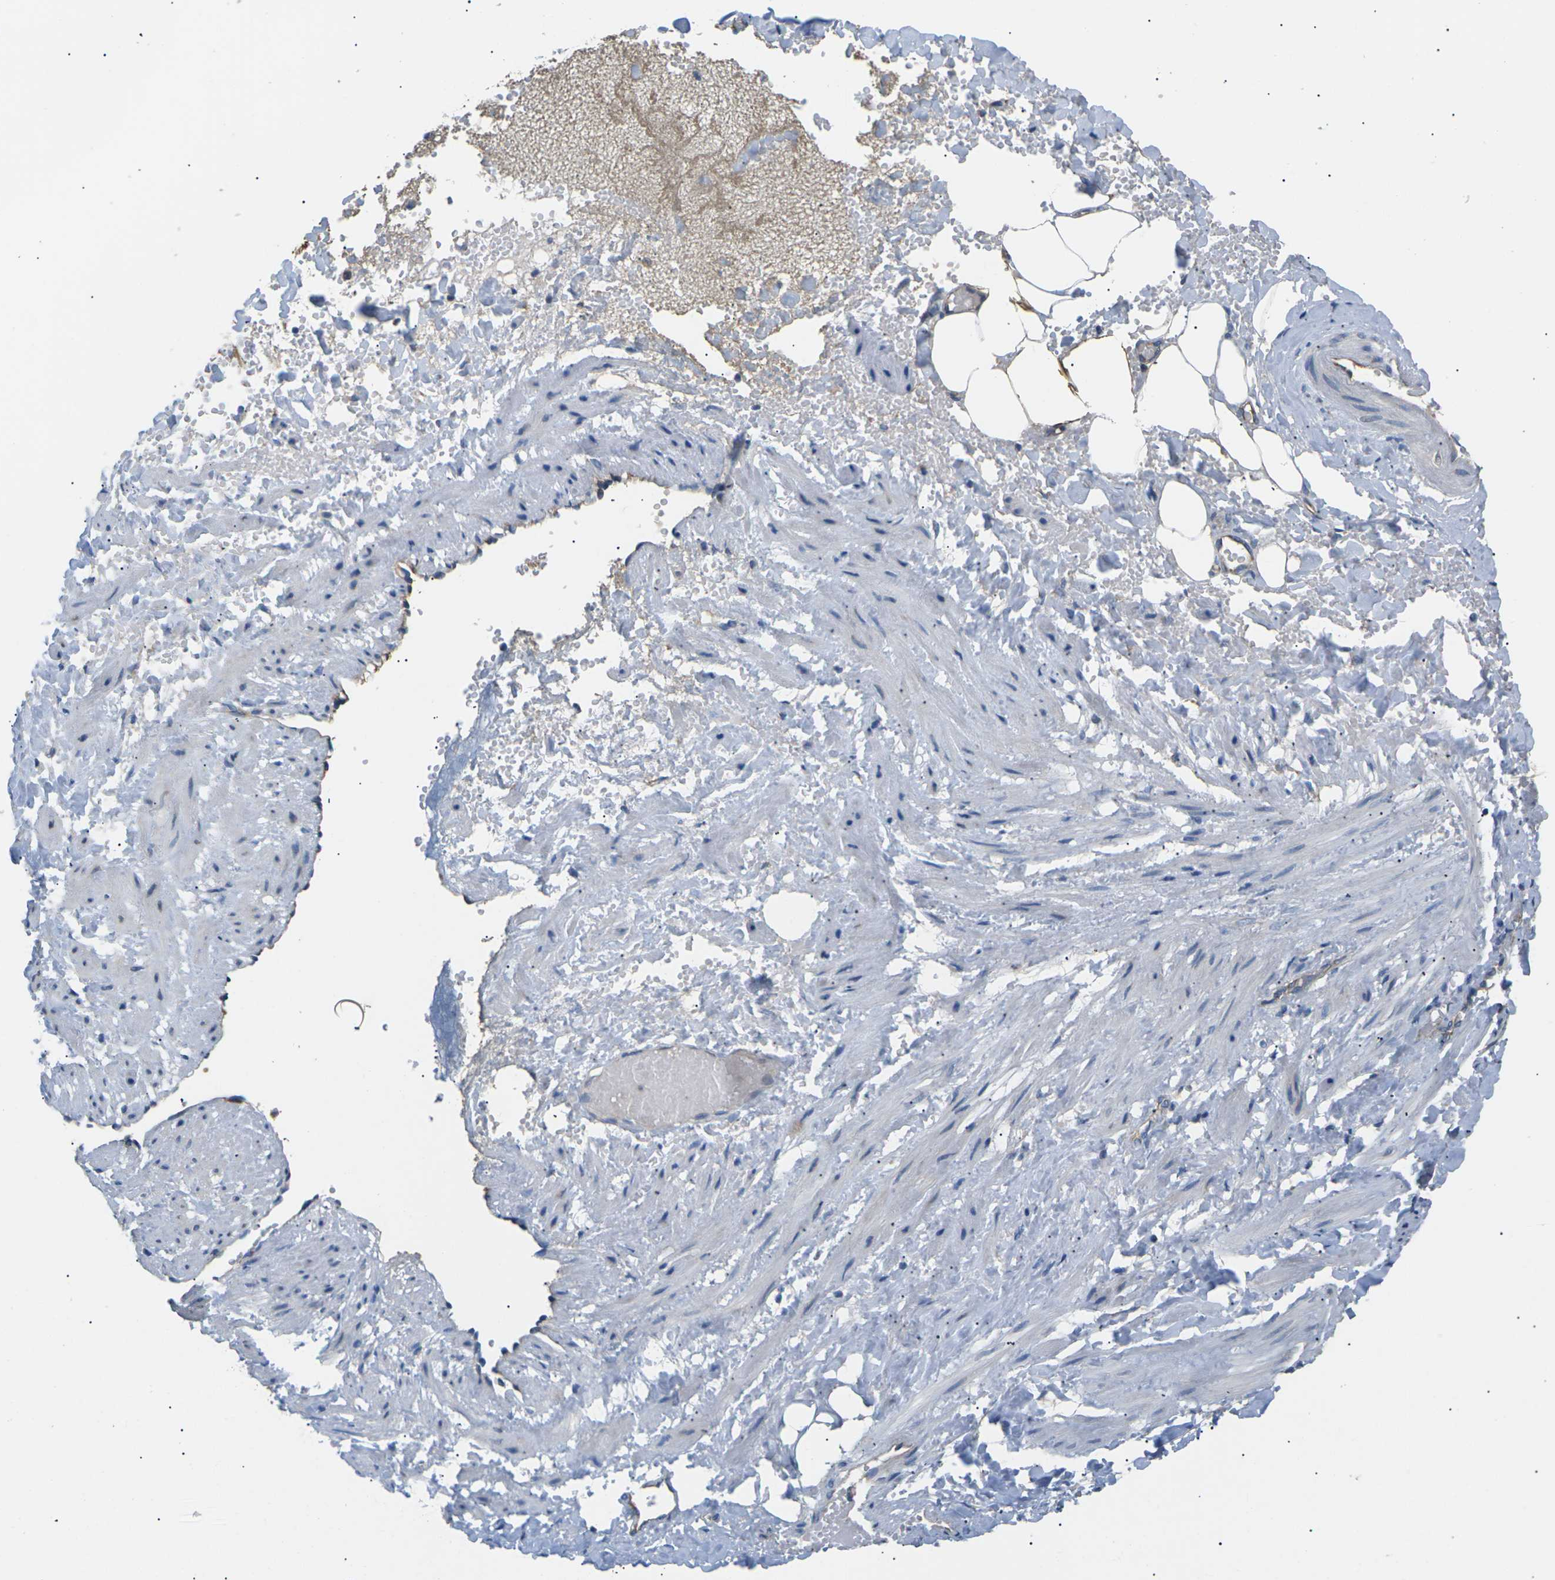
{"staining": {"intensity": "moderate", "quantity": ">75%", "location": "cytoplasmic/membranous,nuclear"}, "tissue": "adipose tissue", "cell_type": "Adipocytes", "image_type": "normal", "snomed": [{"axis": "morphology", "description": "Normal tissue, NOS"}, {"axis": "topography", "description": "Soft tissue"}, {"axis": "topography", "description": "Vascular tissue"}], "caption": "A medium amount of moderate cytoplasmic/membranous,nuclear positivity is appreciated in approximately >75% of adipocytes in normal adipose tissue. The staining was performed using DAB (3,3'-diaminobenzidine) to visualize the protein expression in brown, while the nuclei were stained in blue with hematoxylin (Magnification: 20x).", "gene": "KLHDC8B", "patient": {"sex": "female", "age": 35}}